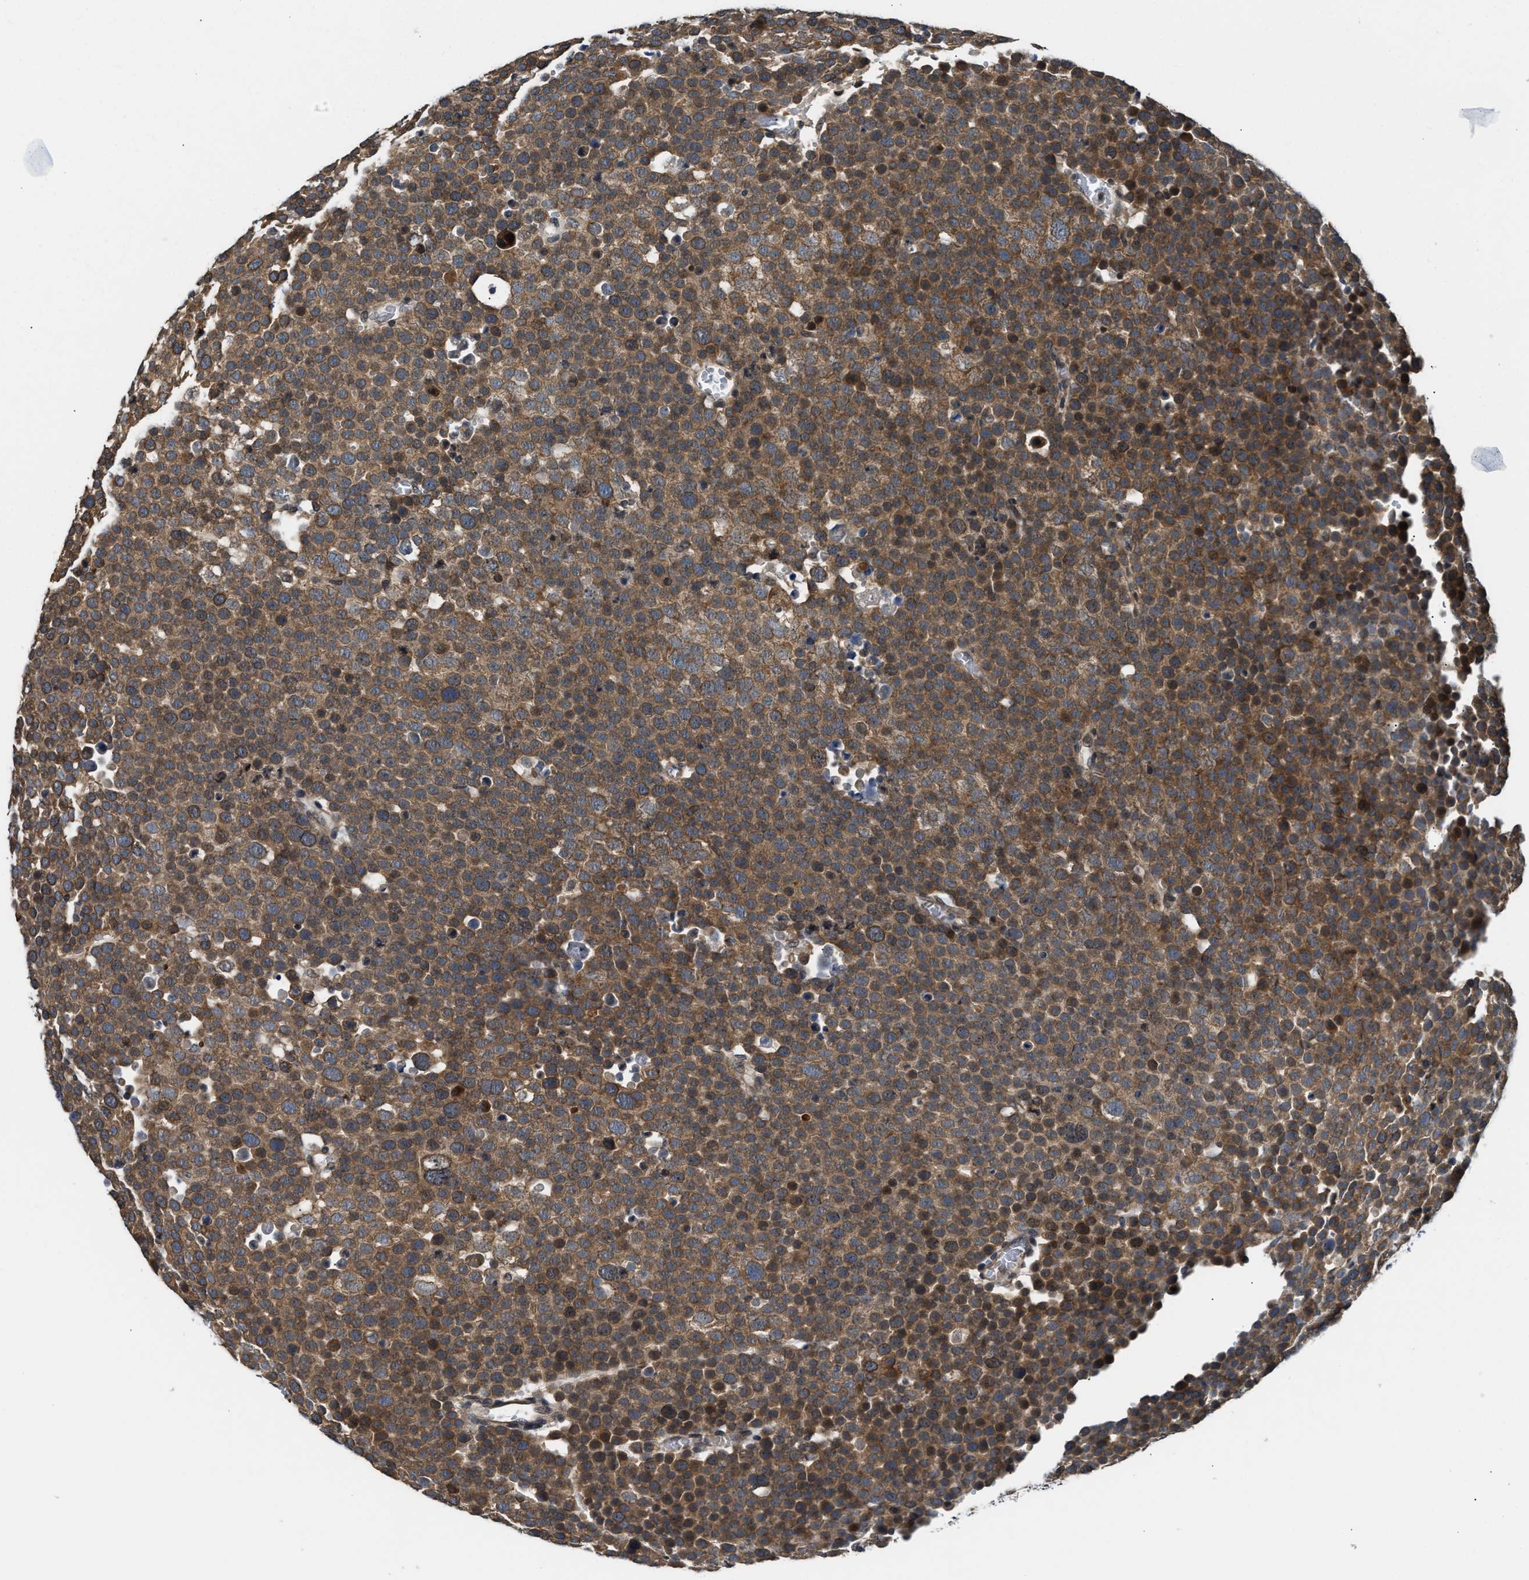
{"staining": {"intensity": "moderate", "quantity": ">75%", "location": "cytoplasmic/membranous"}, "tissue": "testis cancer", "cell_type": "Tumor cells", "image_type": "cancer", "snomed": [{"axis": "morphology", "description": "Seminoma, NOS"}, {"axis": "topography", "description": "Testis"}], "caption": "Immunohistochemical staining of human seminoma (testis) demonstrates medium levels of moderate cytoplasmic/membranous protein expression in approximately >75% of tumor cells.", "gene": "RAB29", "patient": {"sex": "male", "age": 71}}